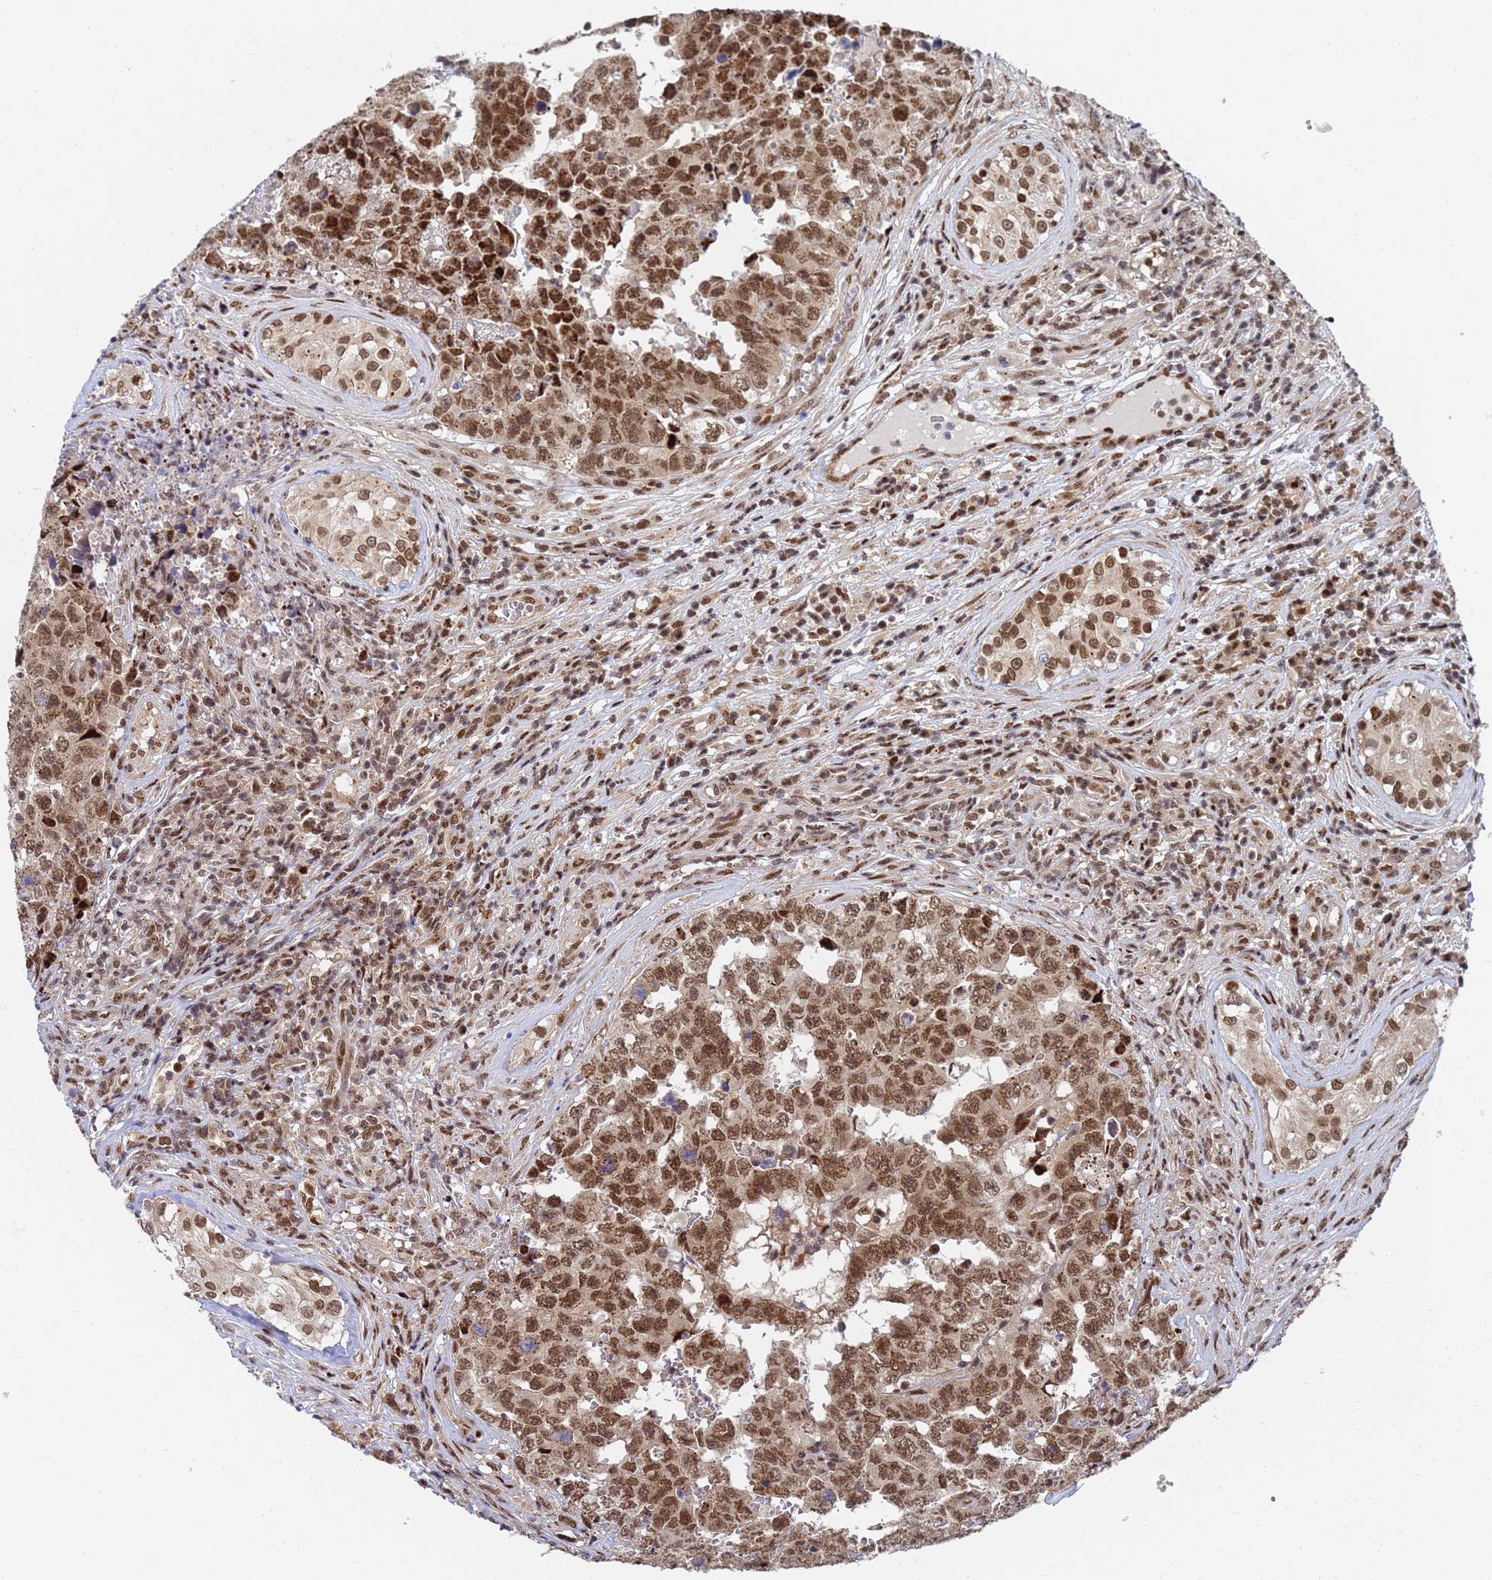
{"staining": {"intensity": "strong", "quantity": ">75%", "location": "nuclear"}, "tissue": "testis cancer", "cell_type": "Tumor cells", "image_type": "cancer", "snomed": [{"axis": "morphology", "description": "Normal tissue, NOS"}, {"axis": "morphology", "description": "Carcinoma, Embryonal, NOS"}, {"axis": "topography", "description": "Testis"}, {"axis": "topography", "description": "Epididymis"}], "caption": "Protein staining demonstrates strong nuclear expression in approximately >75% of tumor cells in embryonal carcinoma (testis).", "gene": "AP5Z1", "patient": {"sex": "male", "age": 25}}